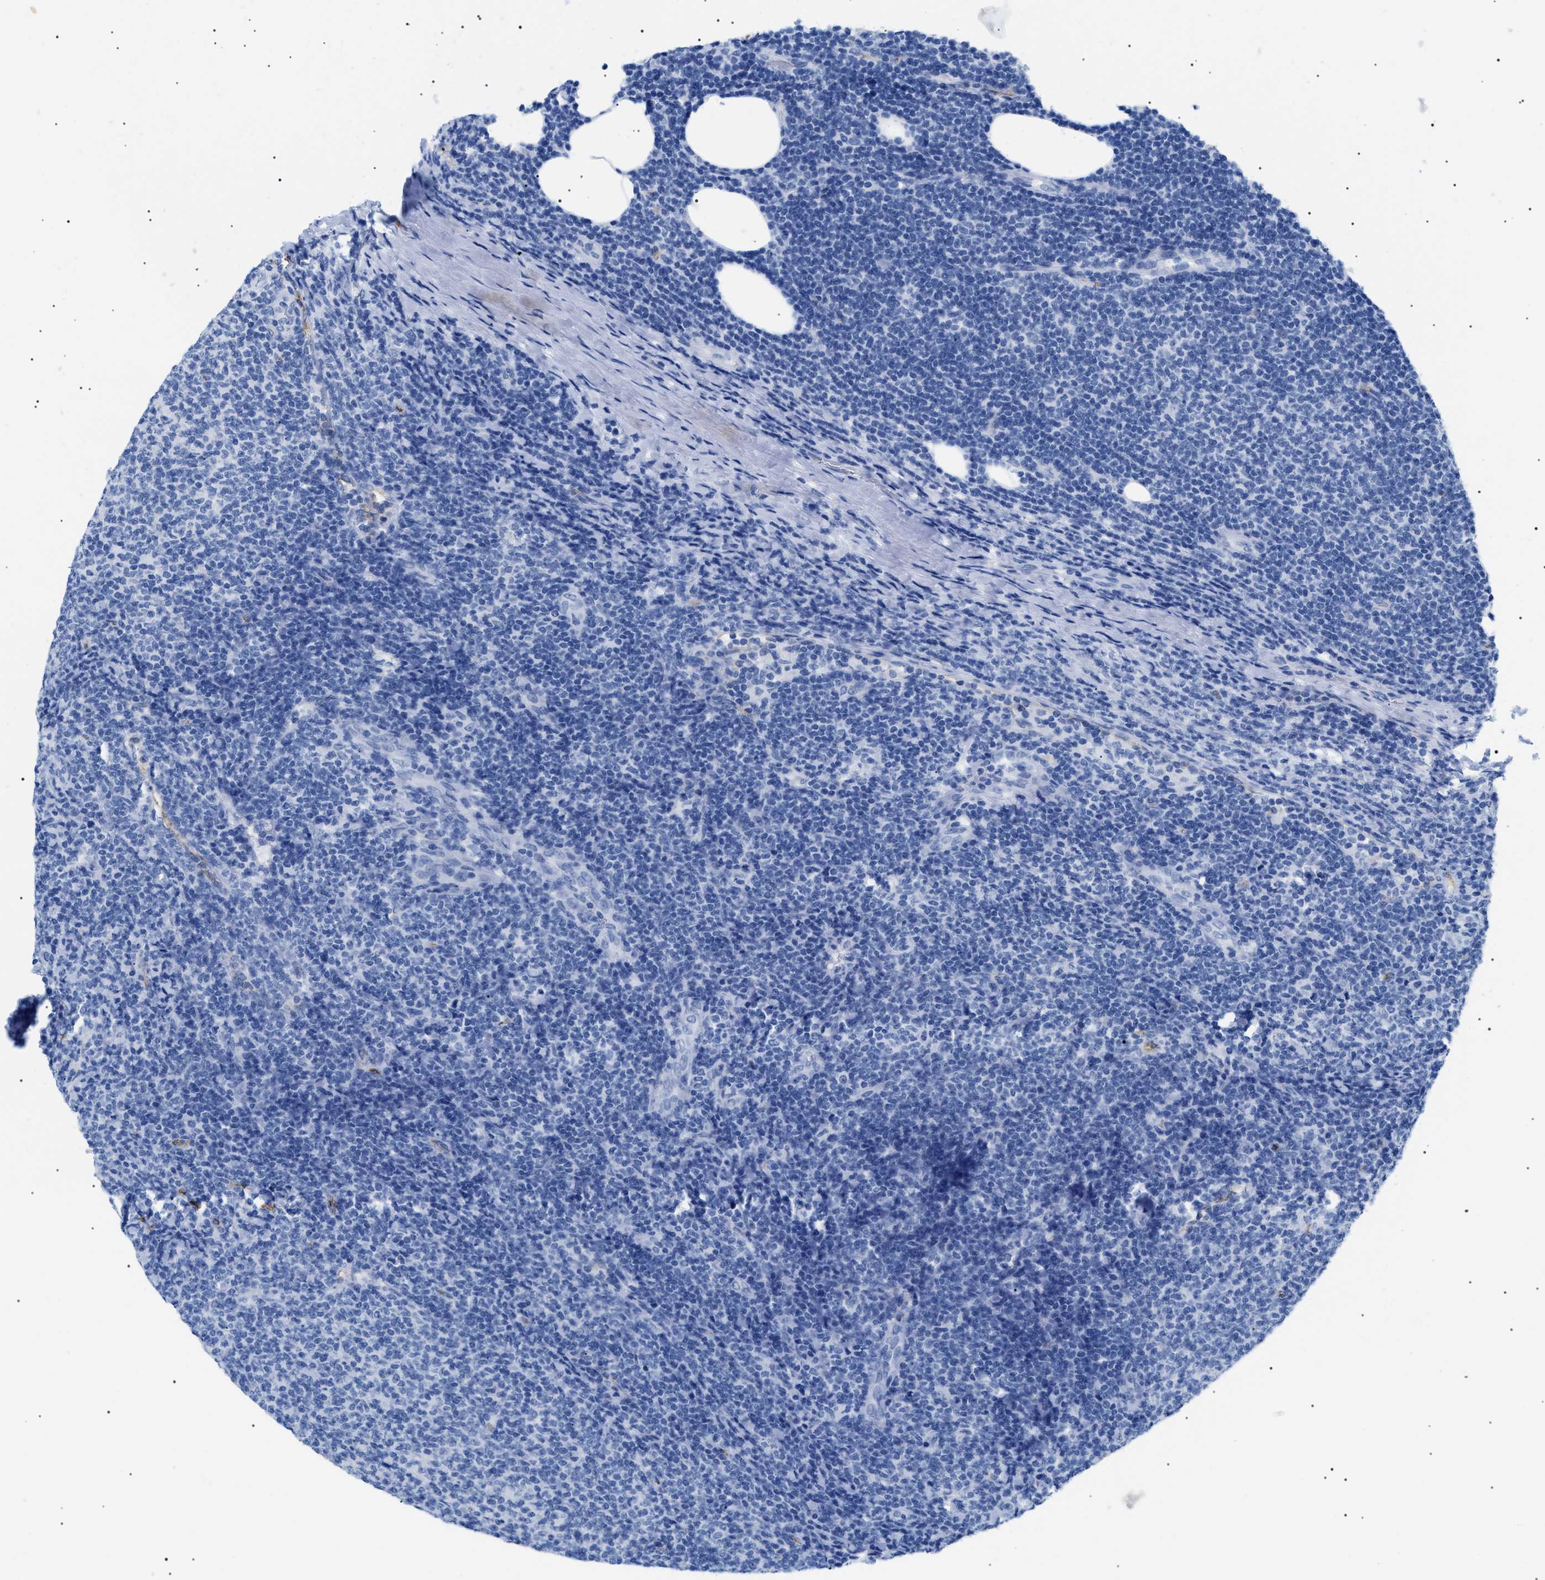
{"staining": {"intensity": "negative", "quantity": "none", "location": "none"}, "tissue": "lymphoma", "cell_type": "Tumor cells", "image_type": "cancer", "snomed": [{"axis": "morphology", "description": "Malignant lymphoma, non-Hodgkin's type, Low grade"}, {"axis": "topography", "description": "Lymph node"}], "caption": "There is no significant staining in tumor cells of low-grade malignant lymphoma, non-Hodgkin's type. (DAB (3,3'-diaminobenzidine) IHC visualized using brightfield microscopy, high magnification).", "gene": "PODXL", "patient": {"sex": "male", "age": 66}}